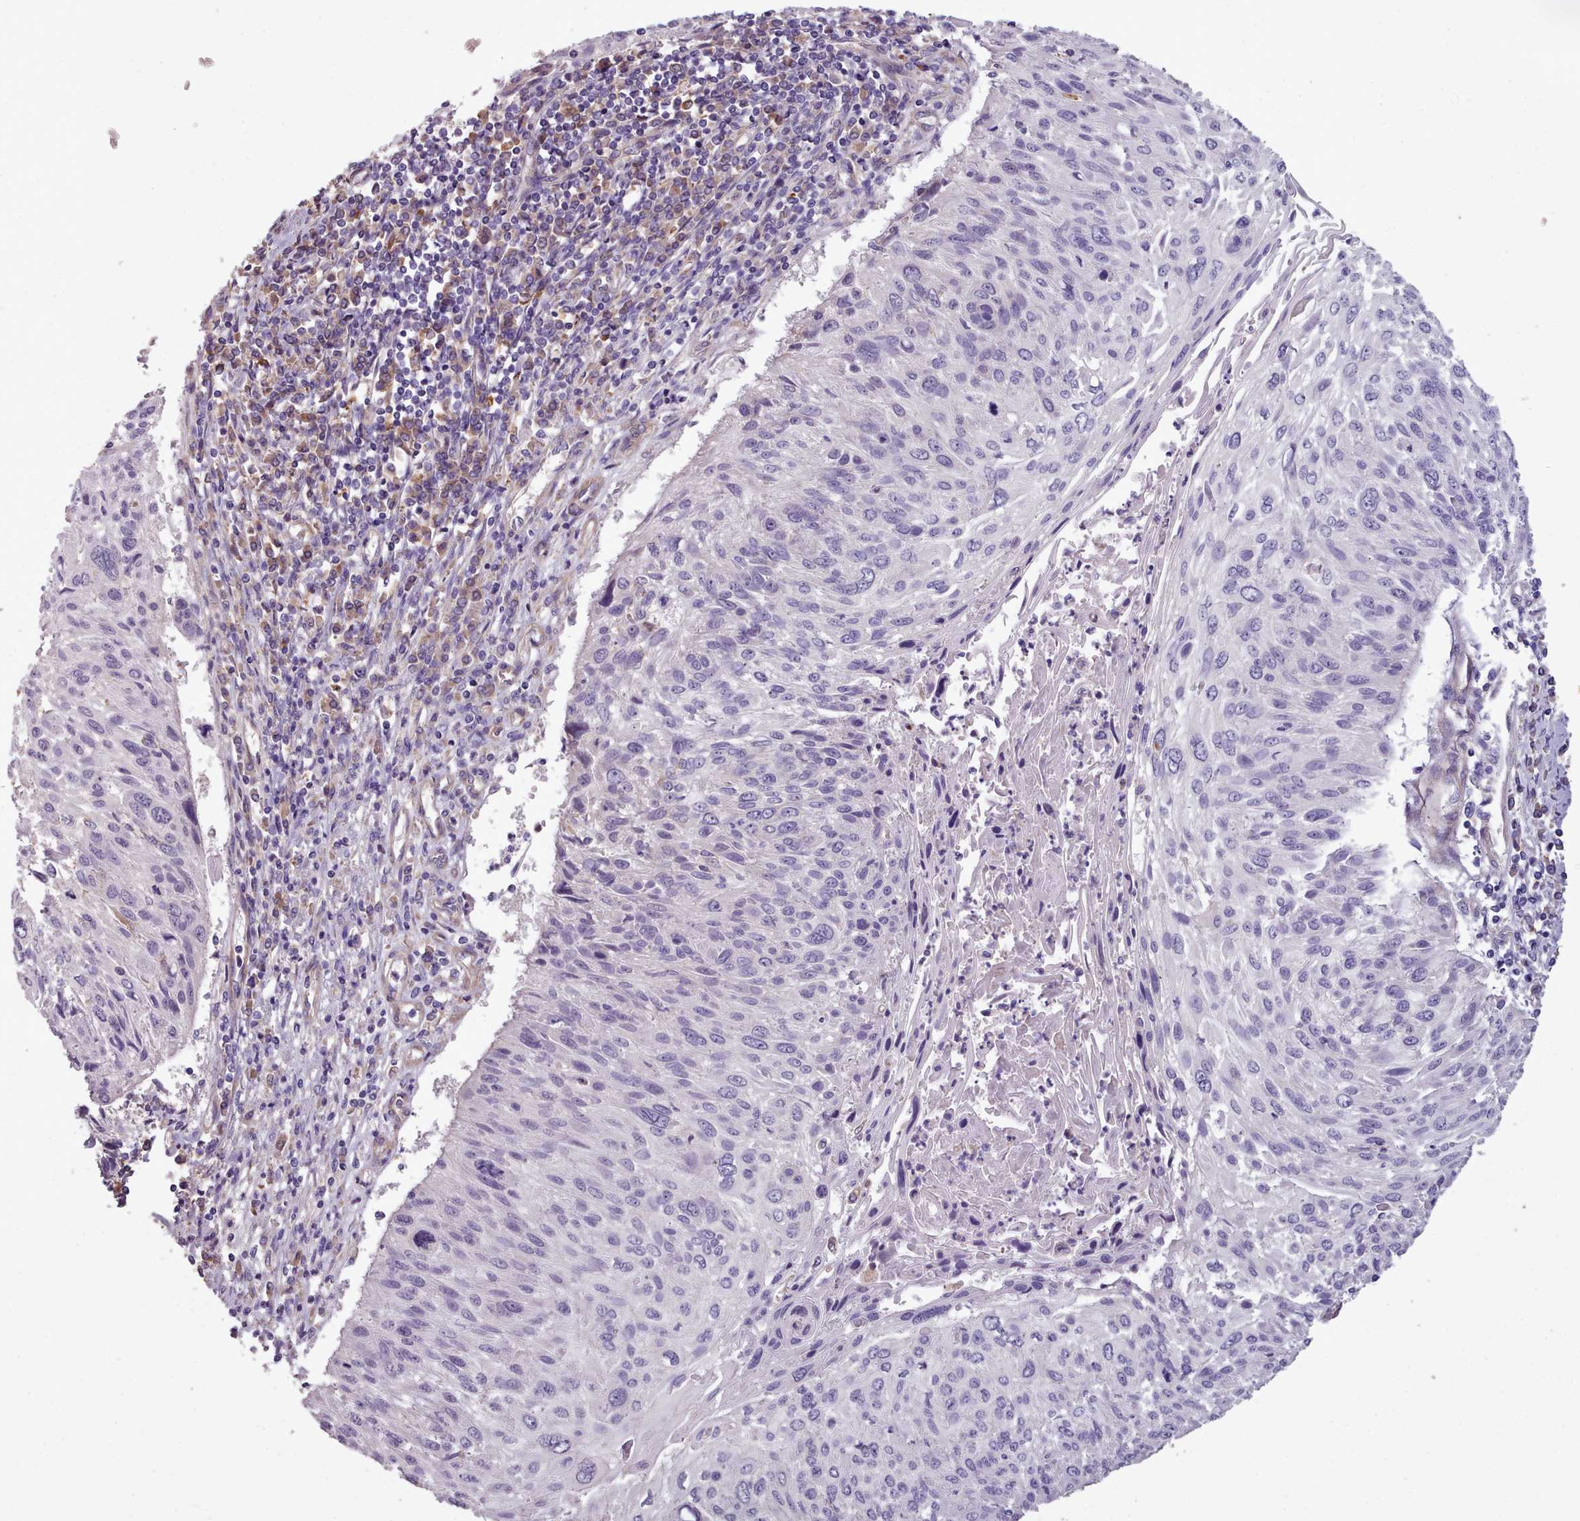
{"staining": {"intensity": "negative", "quantity": "none", "location": "none"}, "tissue": "cervical cancer", "cell_type": "Tumor cells", "image_type": "cancer", "snomed": [{"axis": "morphology", "description": "Squamous cell carcinoma, NOS"}, {"axis": "topography", "description": "Cervix"}], "caption": "Immunohistochemical staining of cervical cancer shows no significant staining in tumor cells.", "gene": "DPF1", "patient": {"sex": "female", "age": 51}}